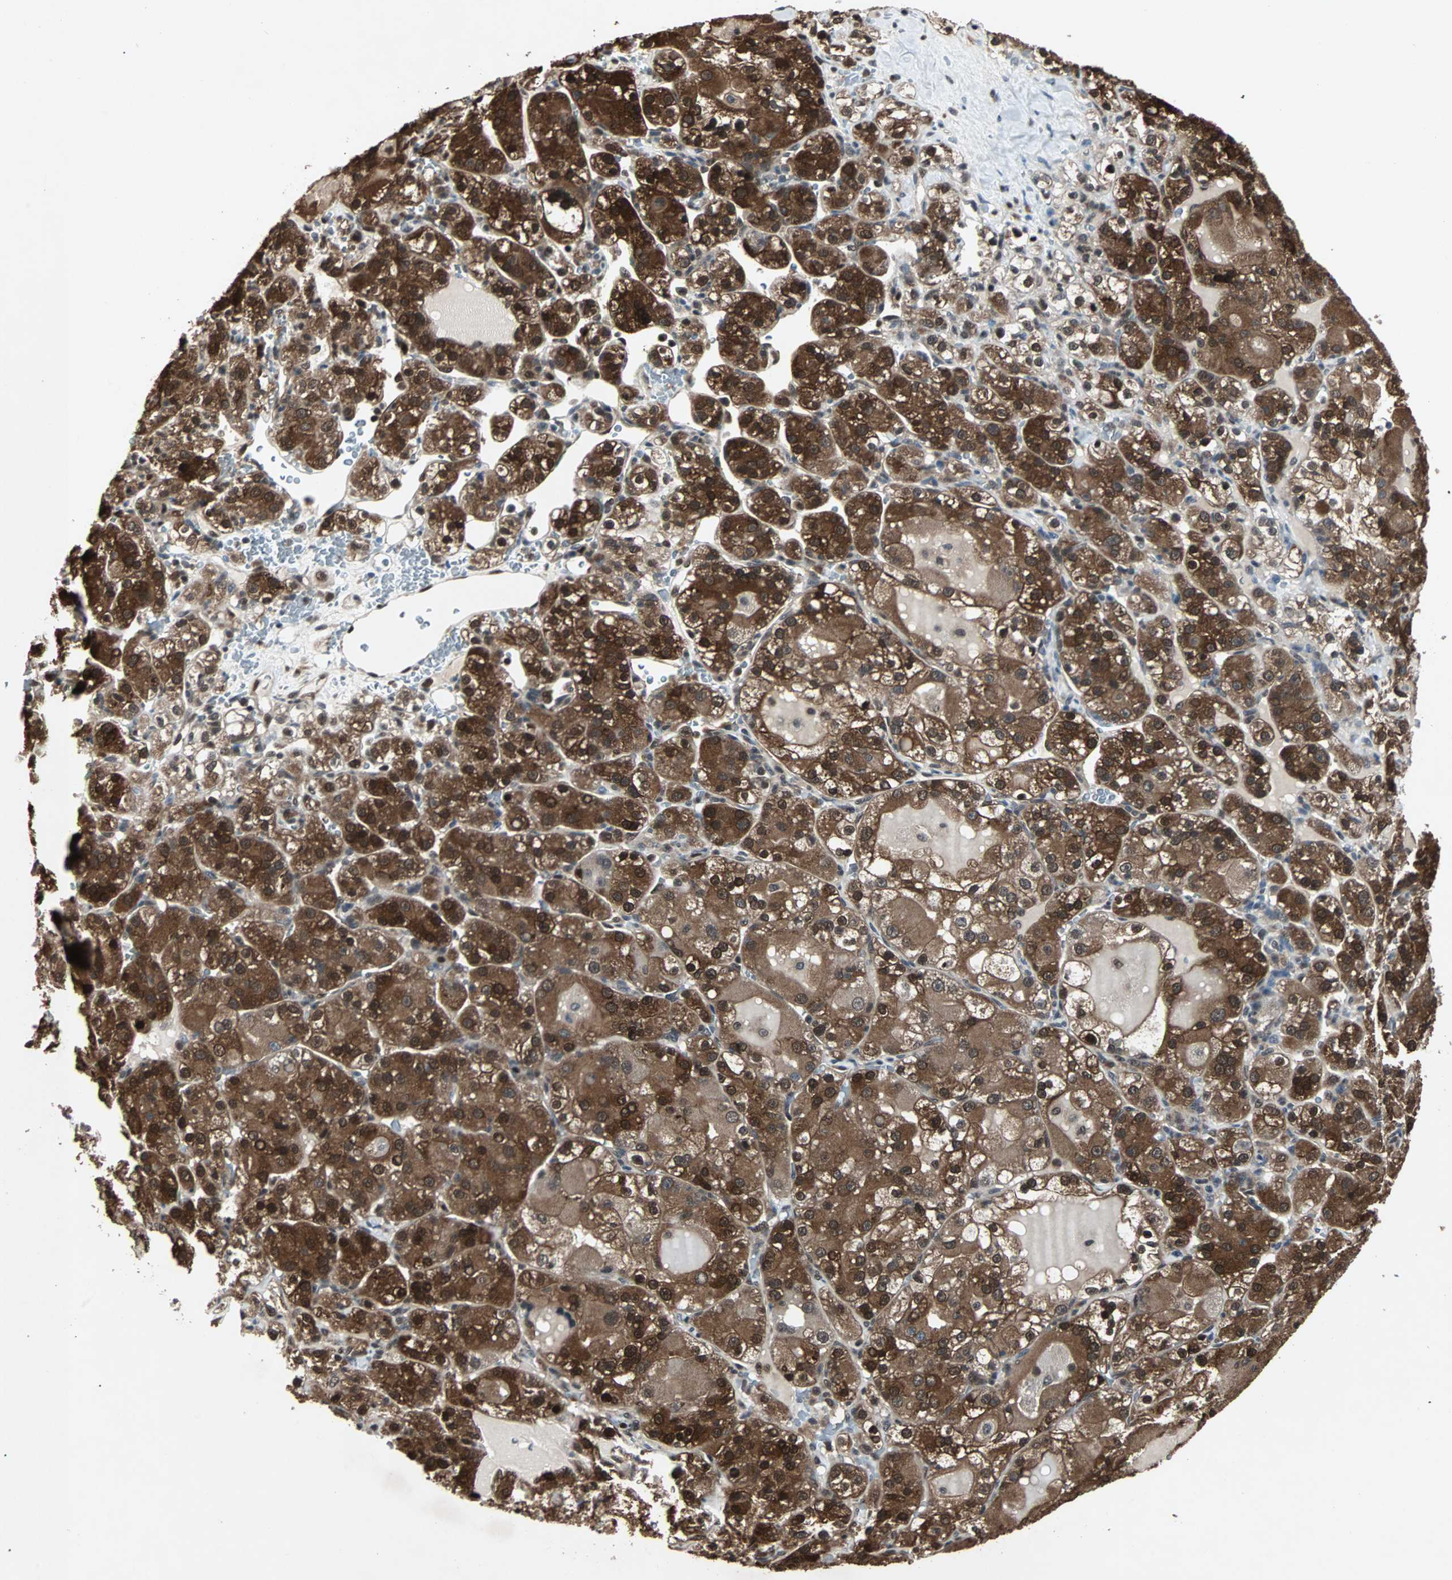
{"staining": {"intensity": "strong", "quantity": ">75%", "location": "cytoplasmic/membranous"}, "tissue": "renal cancer", "cell_type": "Tumor cells", "image_type": "cancer", "snomed": [{"axis": "morphology", "description": "Normal tissue, NOS"}, {"axis": "morphology", "description": "Adenocarcinoma, NOS"}, {"axis": "topography", "description": "Kidney"}], "caption": "Tumor cells demonstrate strong cytoplasmic/membranous staining in approximately >75% of cells in renal cancer. (DAB (3,3'-diaminobenzidine) IHC, brown staining for protein, blue staining for nuclei).", "gene": "ACLY", "patient": {"sex": "male", "age": 61}}